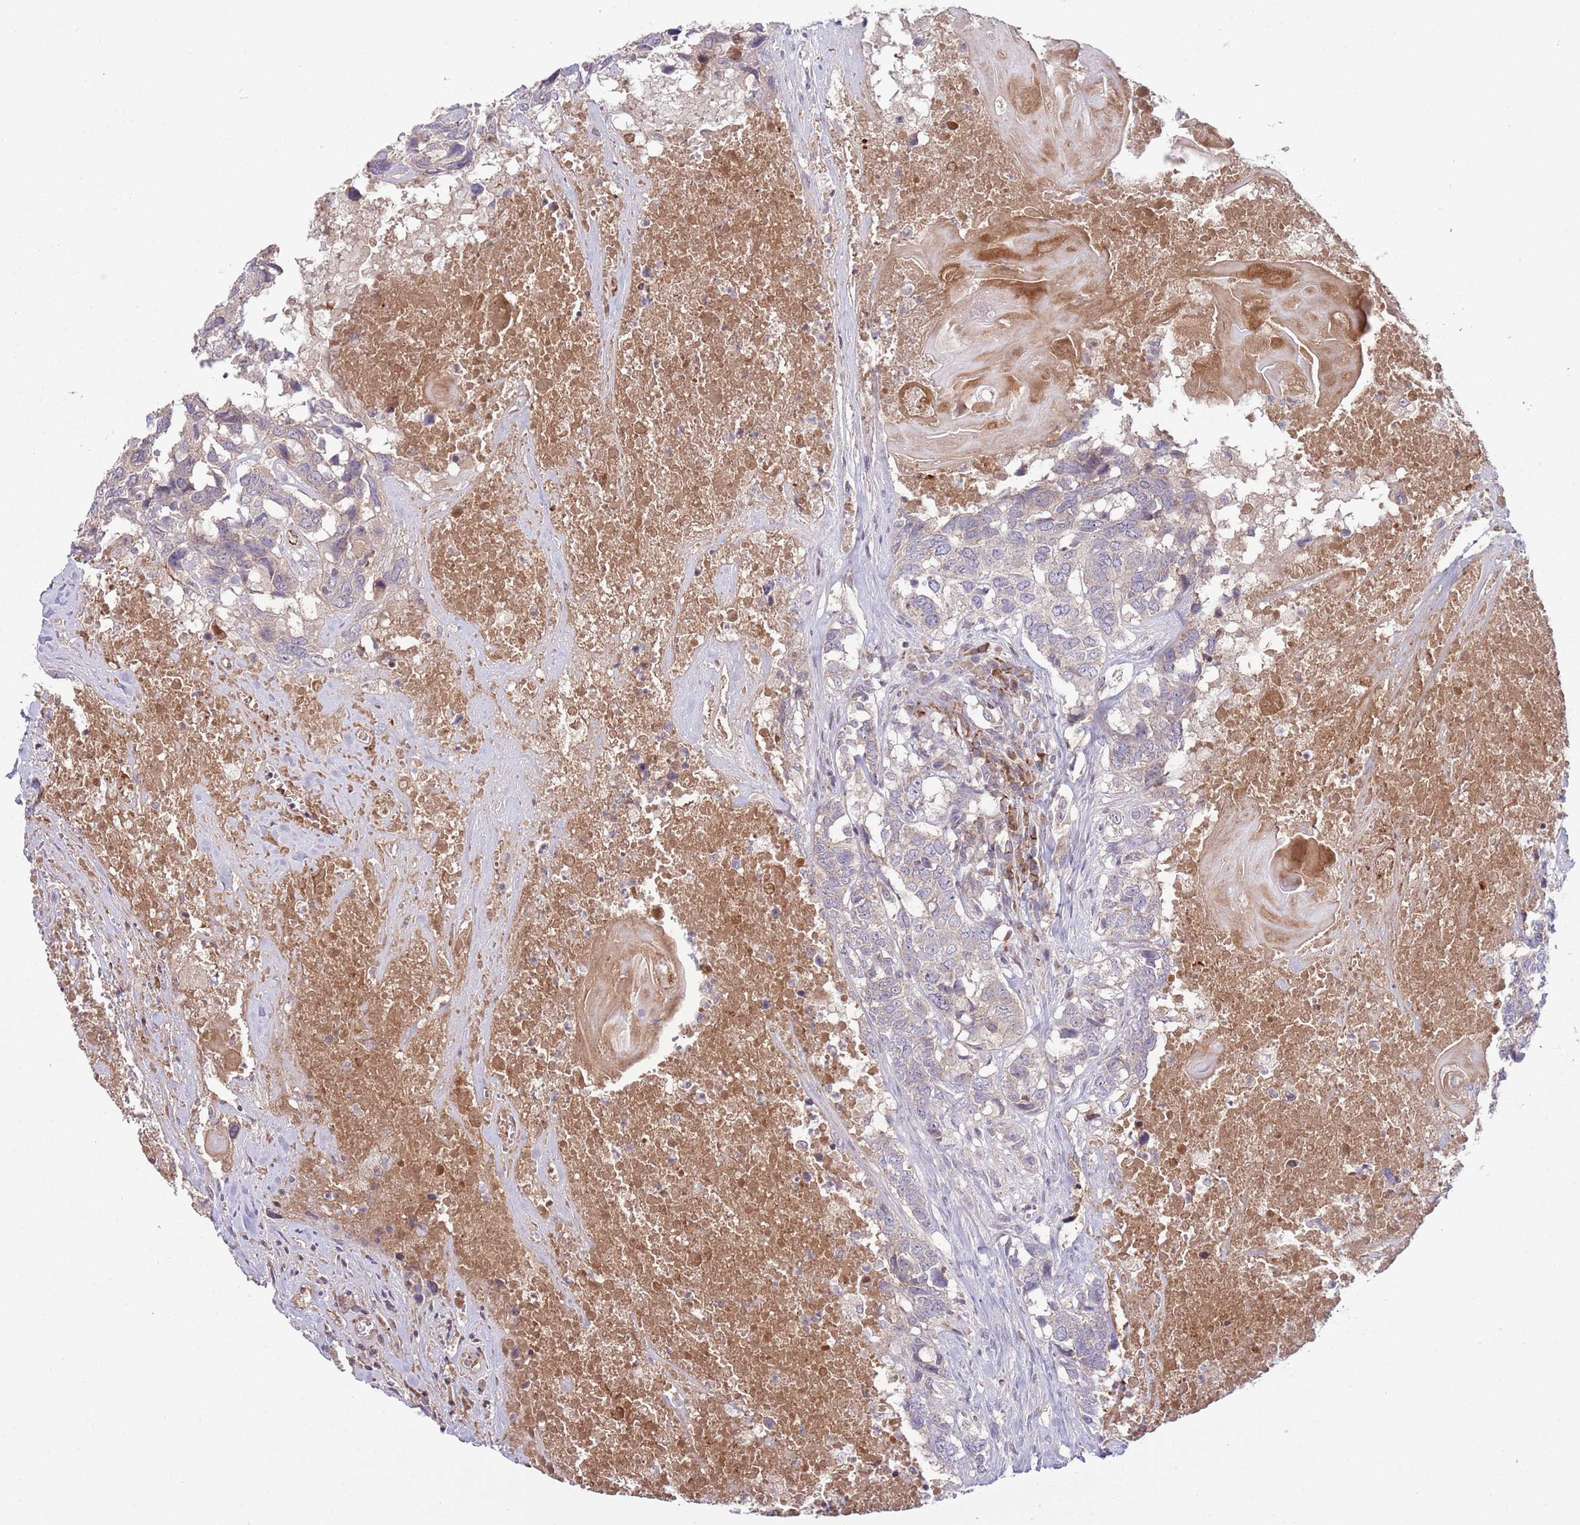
{"staining": {"intensity": "negative", "quantity": "none", "location": "none"}, "tissue": "head and neck cancer", "cell_type": "Tumor cells", "image_type": "cancer", "snomed": [{"axis": "morphology", "description": "Squamous cell carcinoma, NOS"}, {"axis": "topography", "description": "Head-Neck"}], "caption": "DAB (3,3'-diaminobenzidine) immunohistochemical staining of head and neck squamous cell carcinoma demonstrates no significant staining in tumor cells.", "gene": "DPP10", "patient": {"sex": "male", "age": 66}}